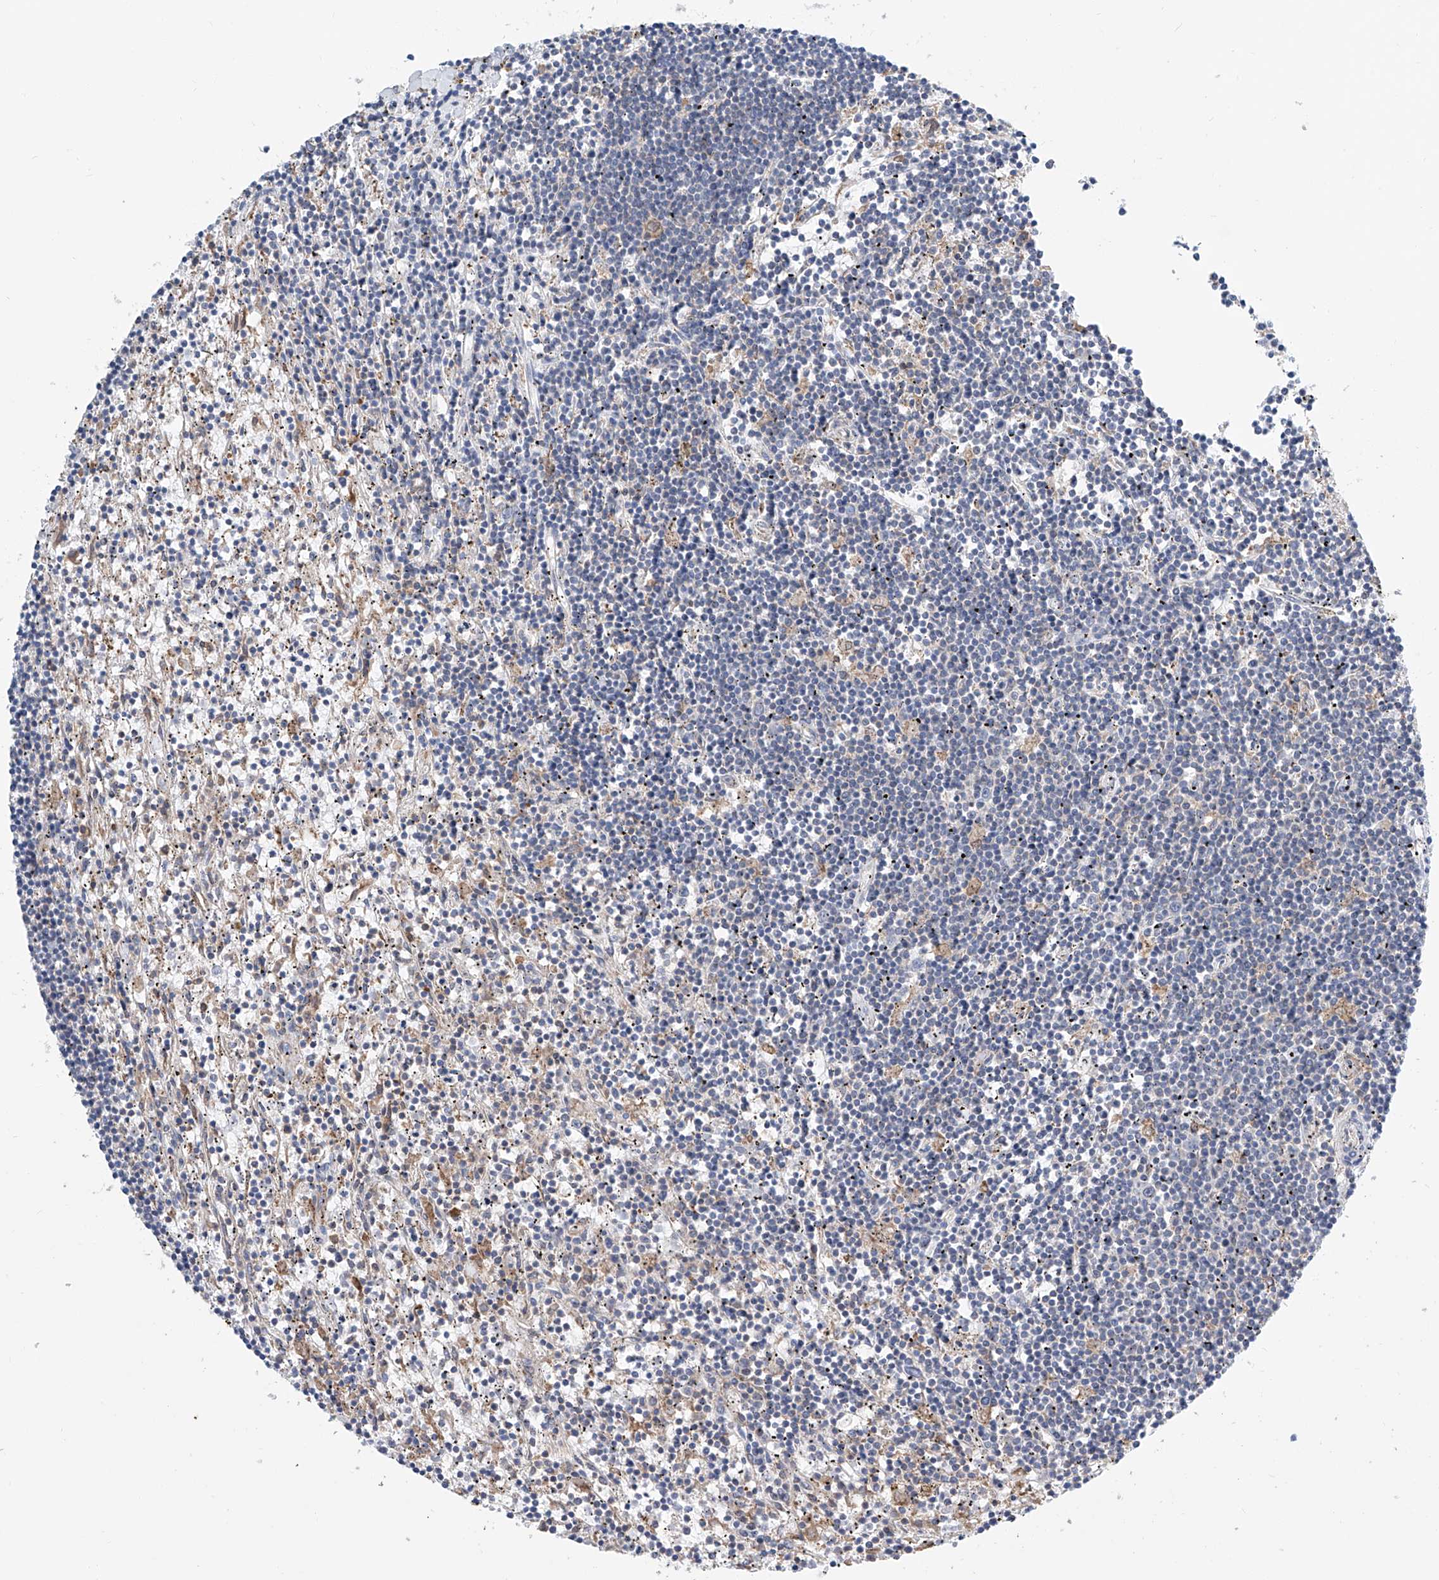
{"staining": {"intensity": "negative", "quantity": "none", "location": "none"}, "tissue": "lymphoma", "cell_type": "Tumor cells", "image_type": "cancer", "snomed": [{"axis": "morphology", "description": "Malignant lymphoma, non-Hodgkin's type, Low grade"}, {"axis": "topography", "description": "Spleen"}], "caption": "The photomicrograph shows no significant staining in tumor cells of low-grade malignant lymphoma, non-Hodgkin's type.", "gene": "MAD2L1", "patient": {"sex": "male", "age": 76}}